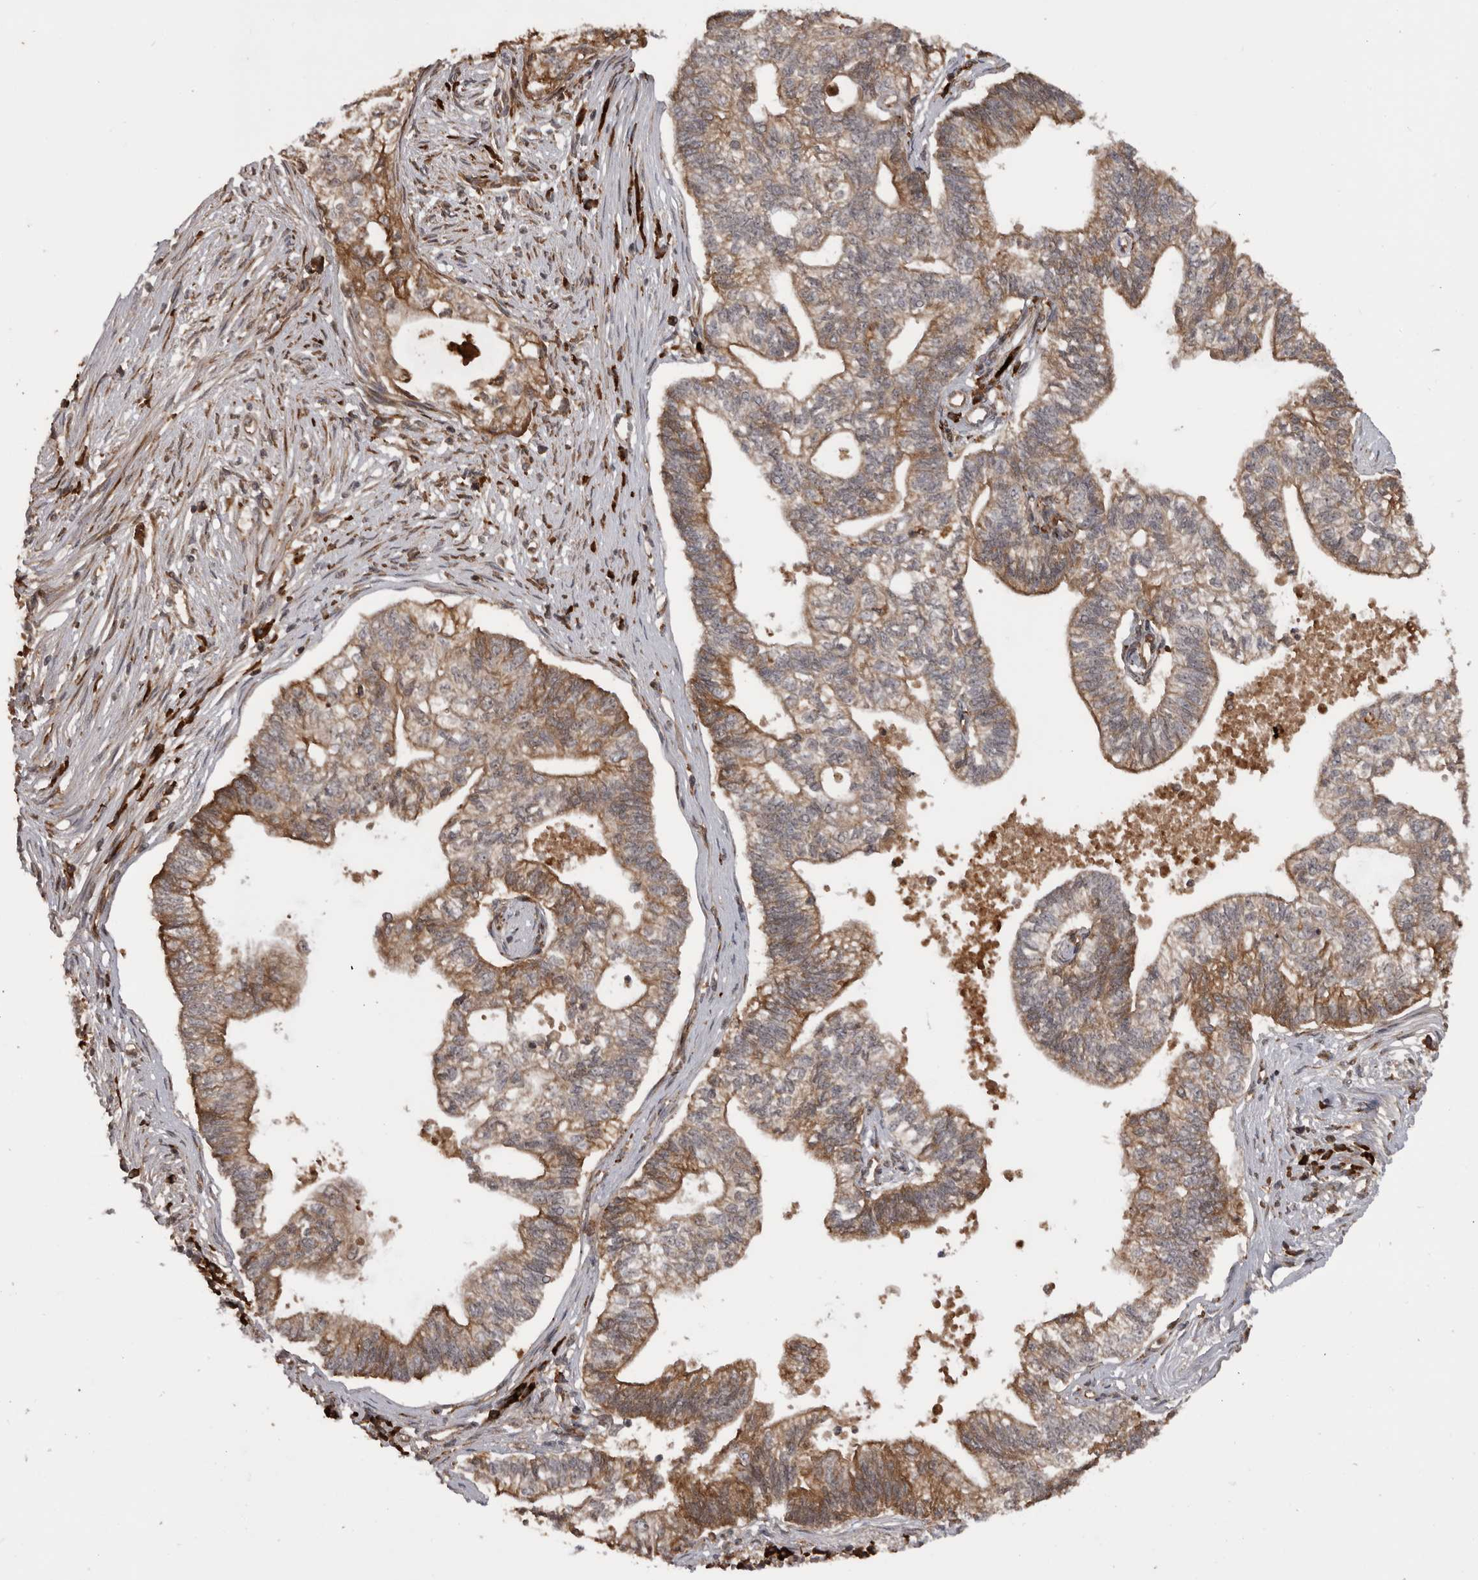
{"staining": {"intensity": "moderate", "quantity": "25%-75%", "location": "cytoplasmic/membranous"}, "tissue": "pancreatic cancer", "cell_type": "Tumor cells", "image_type": "cancer", "snomed": [{"axis": "morphology", "description": "Adenocarcinoma, NOS"}, {"axis": "topography", "description": "Pancreas"}], "caption": "IHC staining of pancreatic cancer (adenocarcinoma), which exhibits medium levels of moderate cytoplasmic/membranous expression in approximately 25%-75% of tumor cells indicating moderate cytoplasmic/membranous protein staining. The staining was performed using DAB (brown) for protein detection and nuclei were counterstained in hematoxylin (blue).", "gene": "RAB3GAP2", "patient": {"sex": "male", "age": 72}}